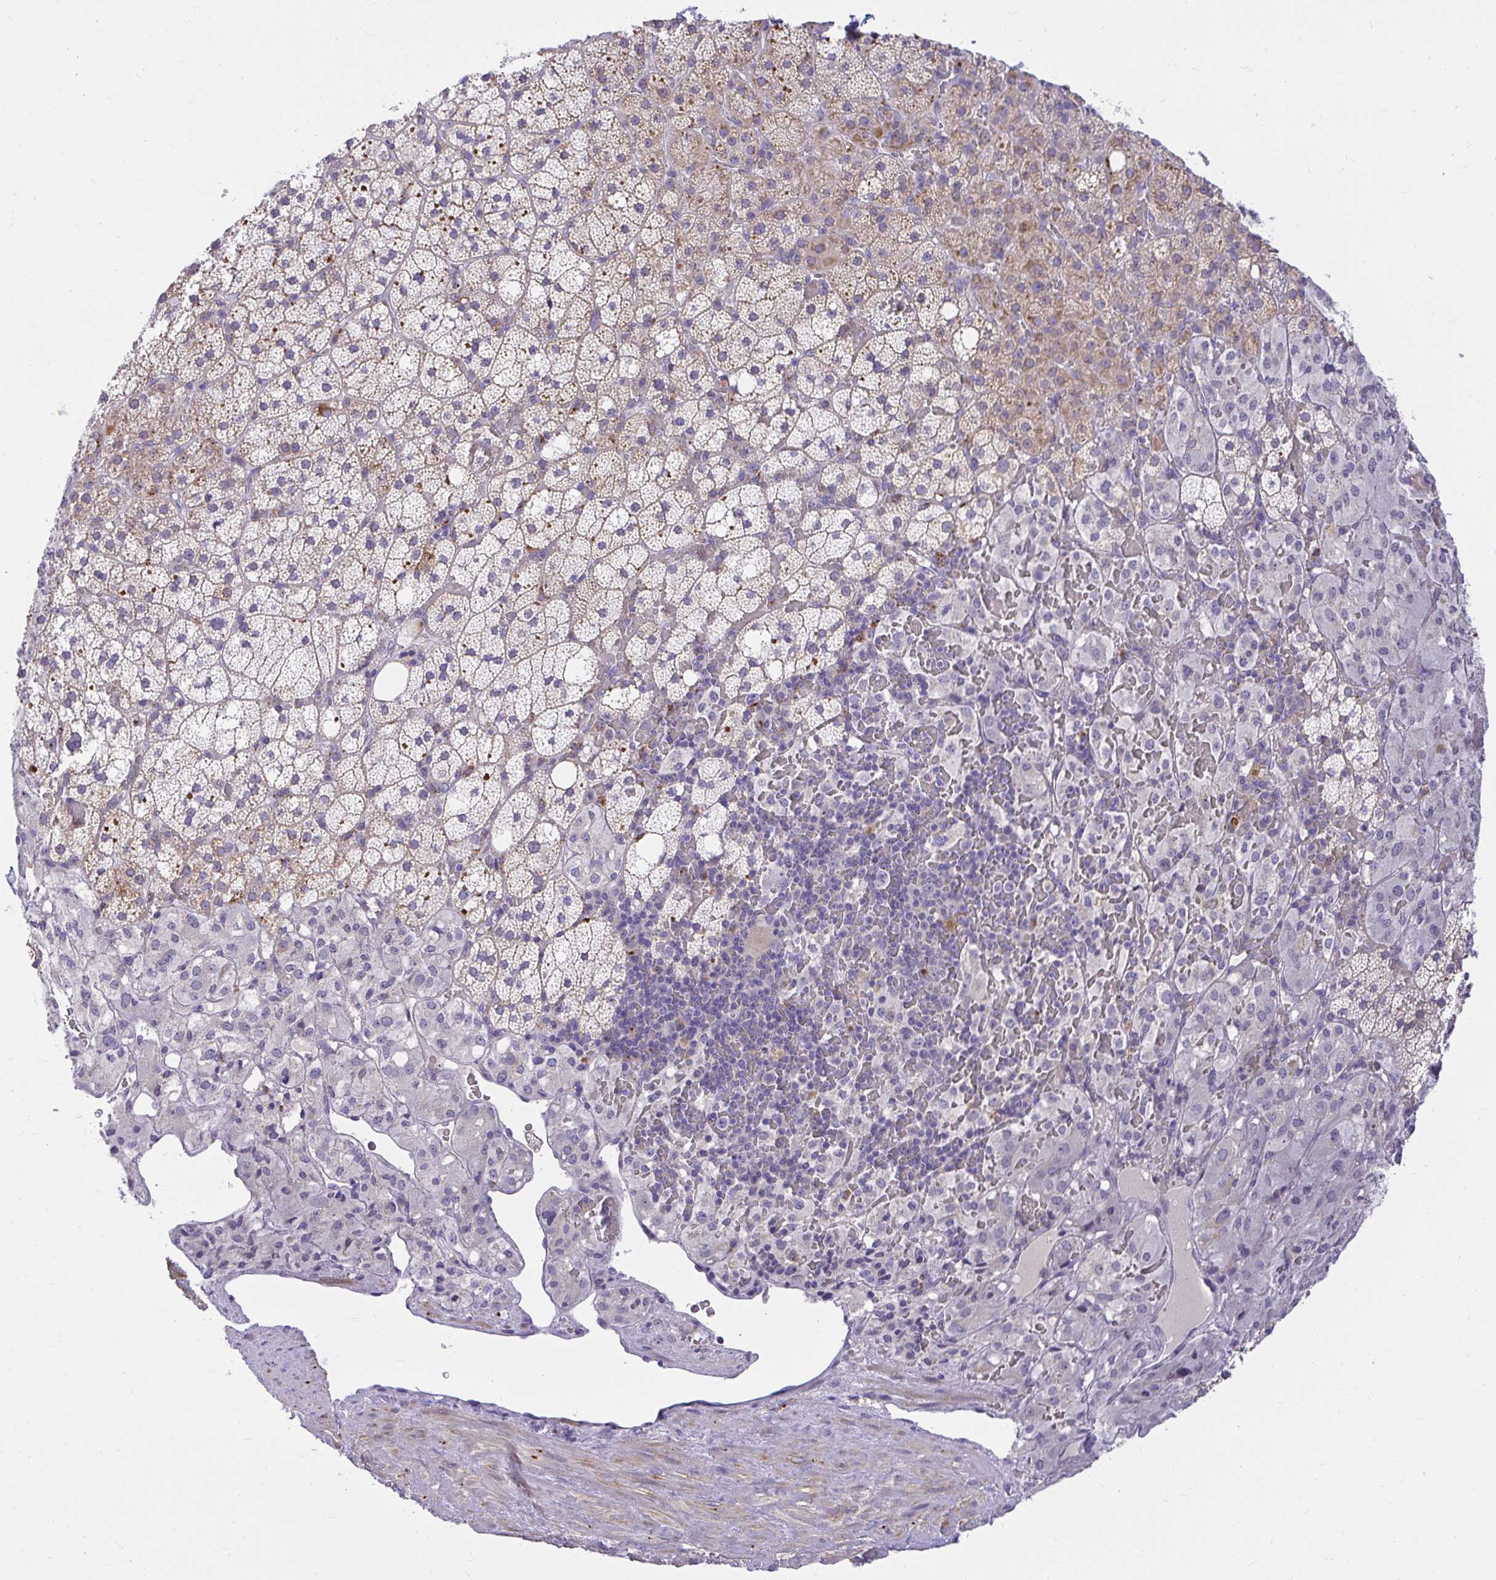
{"staining": {"intensity": "moderate", "quantity": "<25%", "location": "cytoplasmic/membranous"}, "tissue": "adrenal gland", "cell_type": "Glandular cells", "image_type": "normal", "snomed": [{"axis": "morphology", "description": "Normal tissue, NOS"}, {"axis": "topography", "description": "Adrenal gland"}], "caption": "An immunohistochemistry photomicrograph of unremarkable tissue is shown. Protein staining in brown labels moderate cytoplasmic/membranous positivity in adrenal gland within glandular cells.", "gene": "PKN3", "patient": {"sex": "male", "age": 53}}